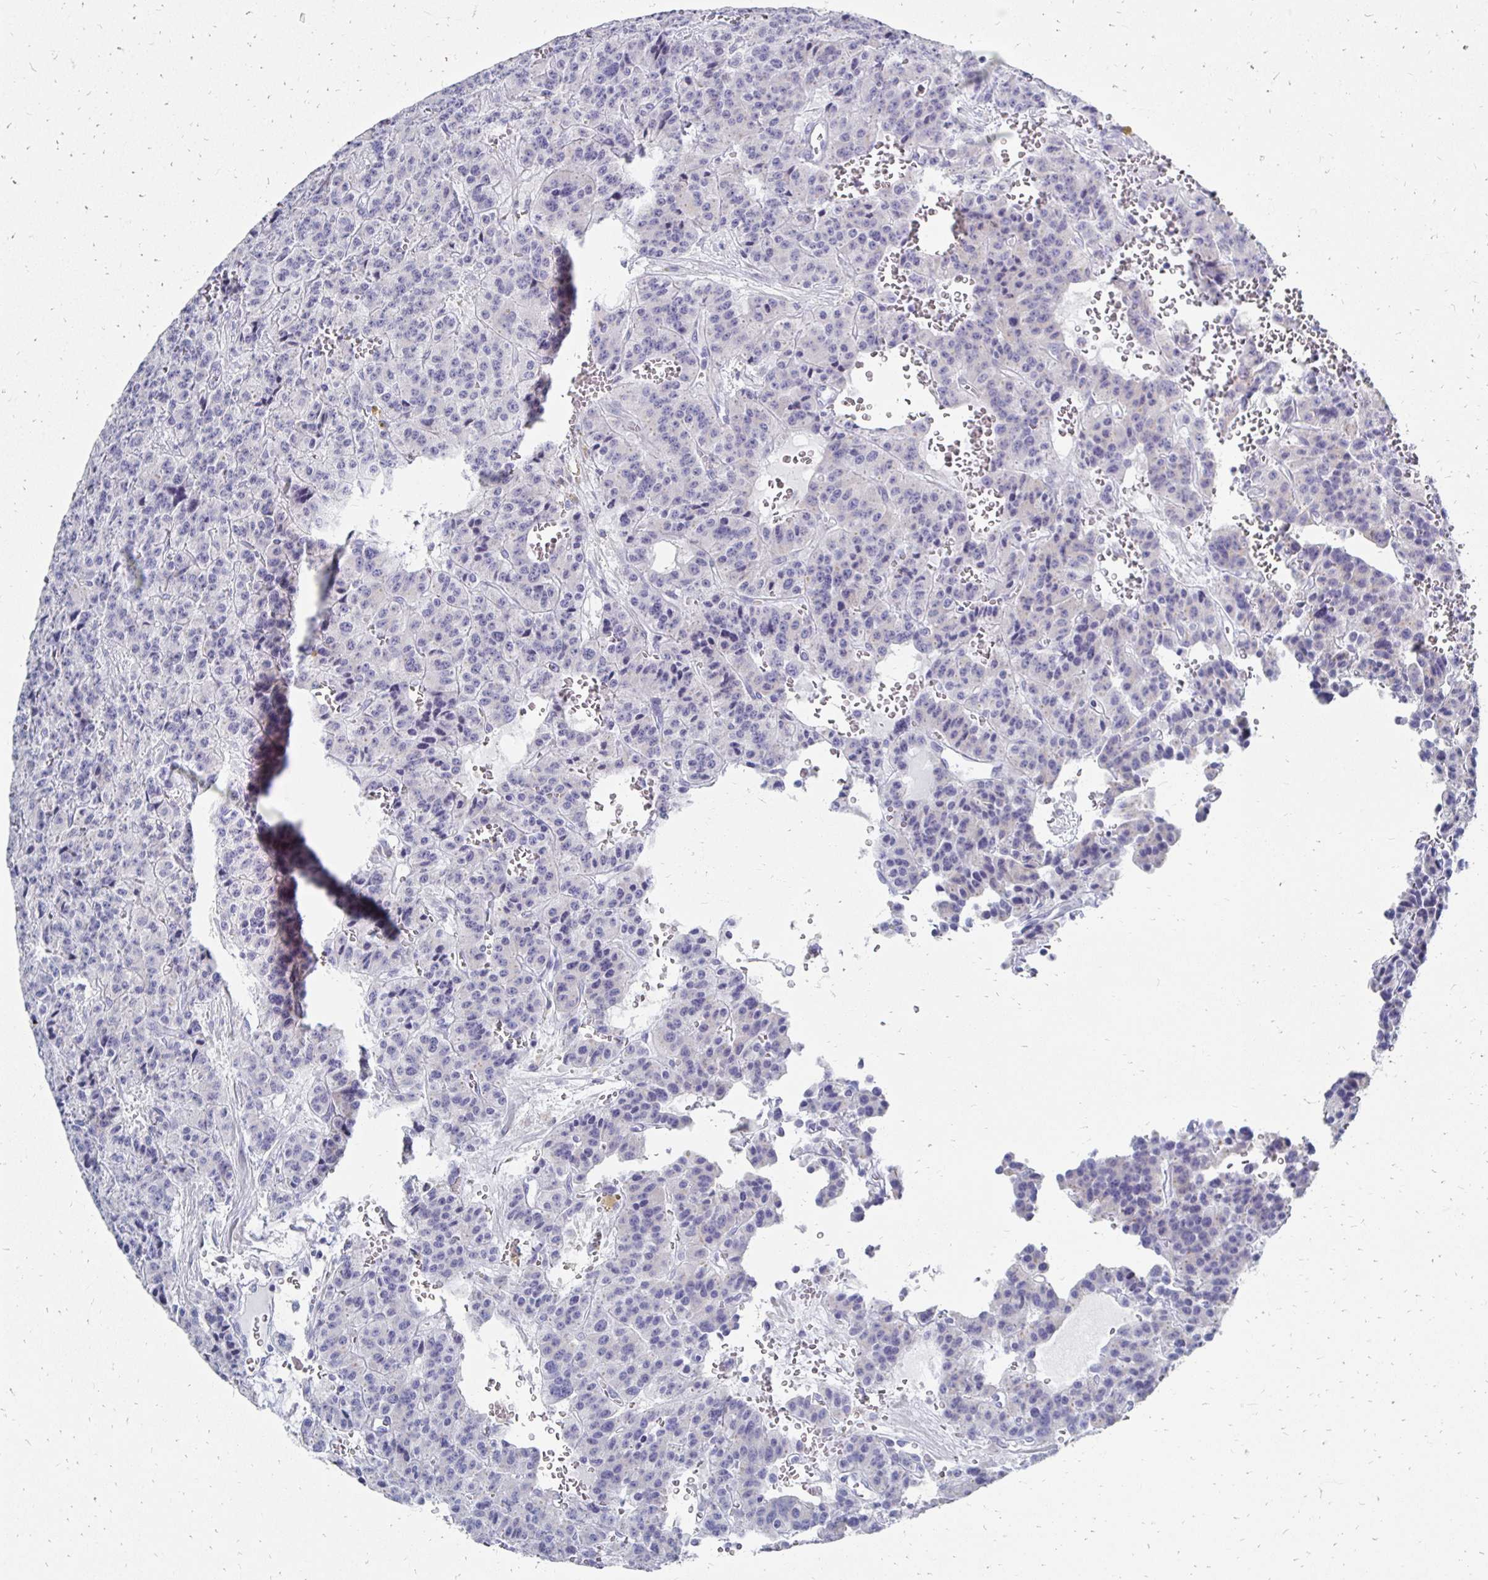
{"staining": {"intensity": "negative", "quantity": "none", "location": "none"}, "tissue": "carcinoid", "cell_type": "Tumor cells", "image_type": "cancer", "snomed": [{"axis": "morphology", "description": "Carcinoid, malignant, NOS"}, {"axis": "topography", "description": "Lung"}], "caption": "Tumor cells are negative for brown protein staining in carcinoid.", "gene": "SYCP3", "patient": {"sex": "female", "age": 71}}